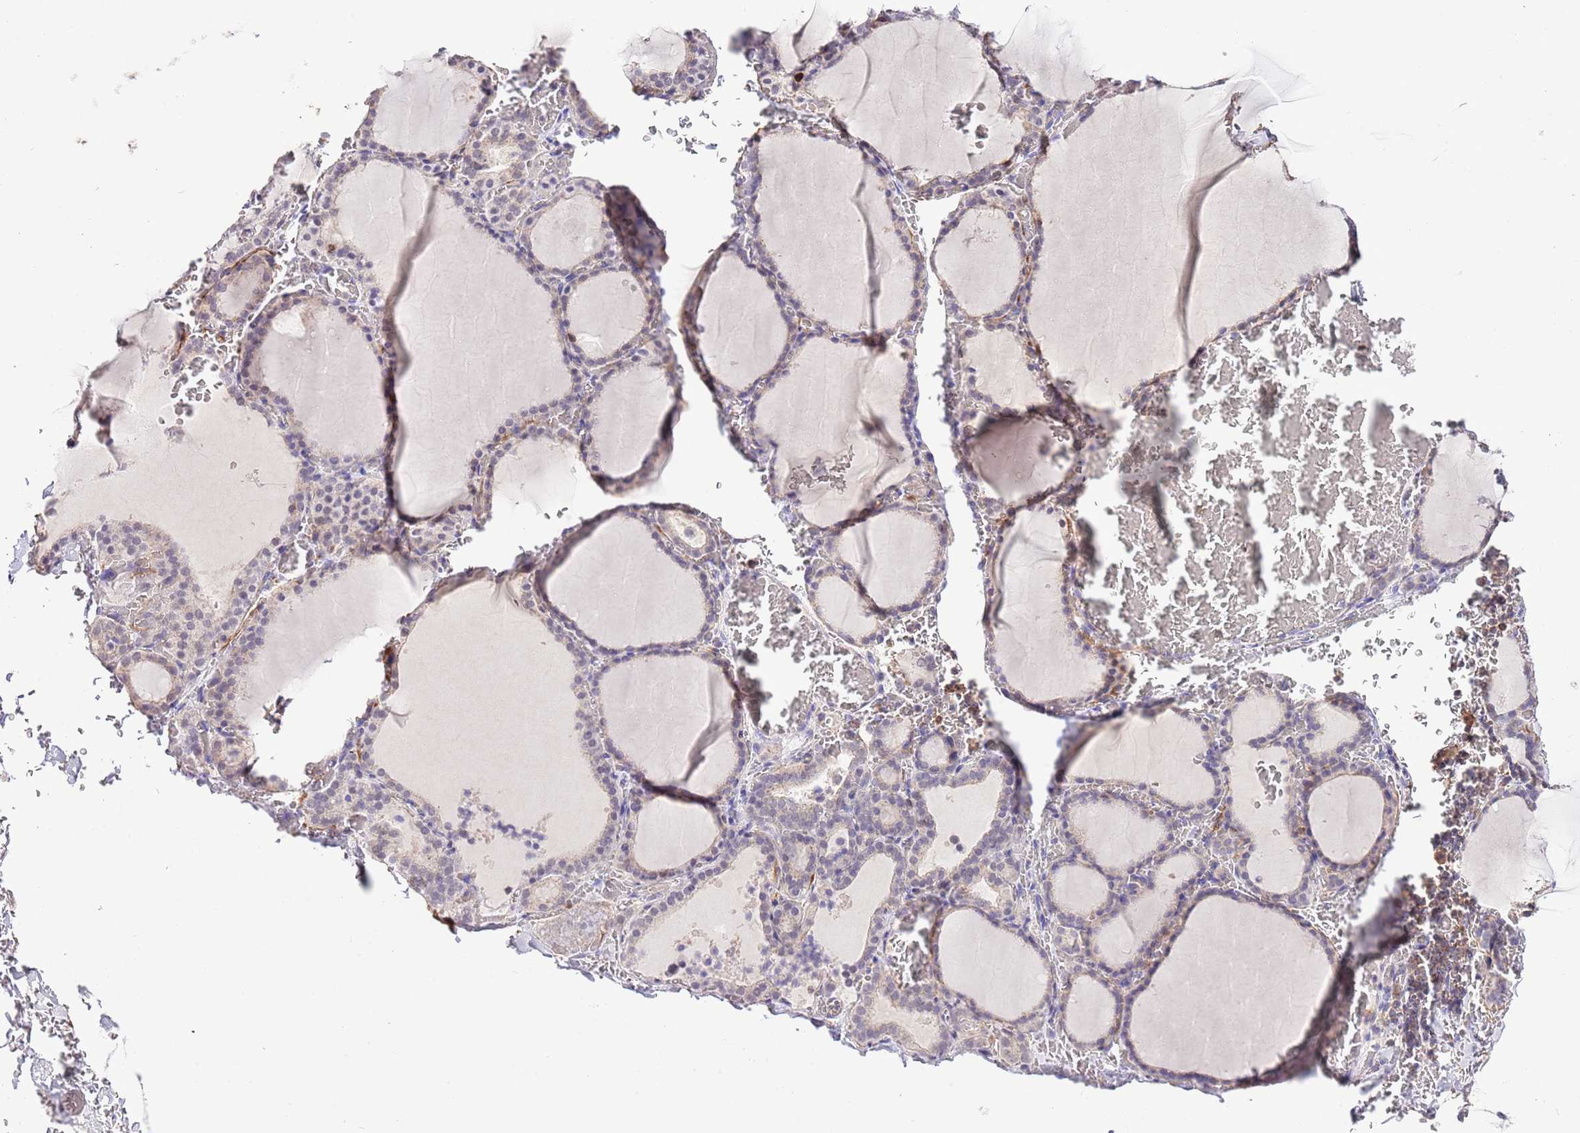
{"staining": {"intensity": "weak", "quantity": "<25%", "location": "cytoplasmic/membranous"}, "tissue": "thyroid gland", "cell_type": "Glandular cells", "image_type": "normal", "snomed": [{"axis": "morphology", "description": "Normal tissue, NOS"}, {"axis": "topography", "description": "Thyroid gland"}], "caption": "High power microscopy photomicrograph of an immunohistochemistry histopathology image of benign thyroid gland, revealing no significant positivity in glandular cells. (IHC, brightfield microscopy, high magnification).", "gene": "EFHD1", "patient": {"sex": "female", "age": 39}}